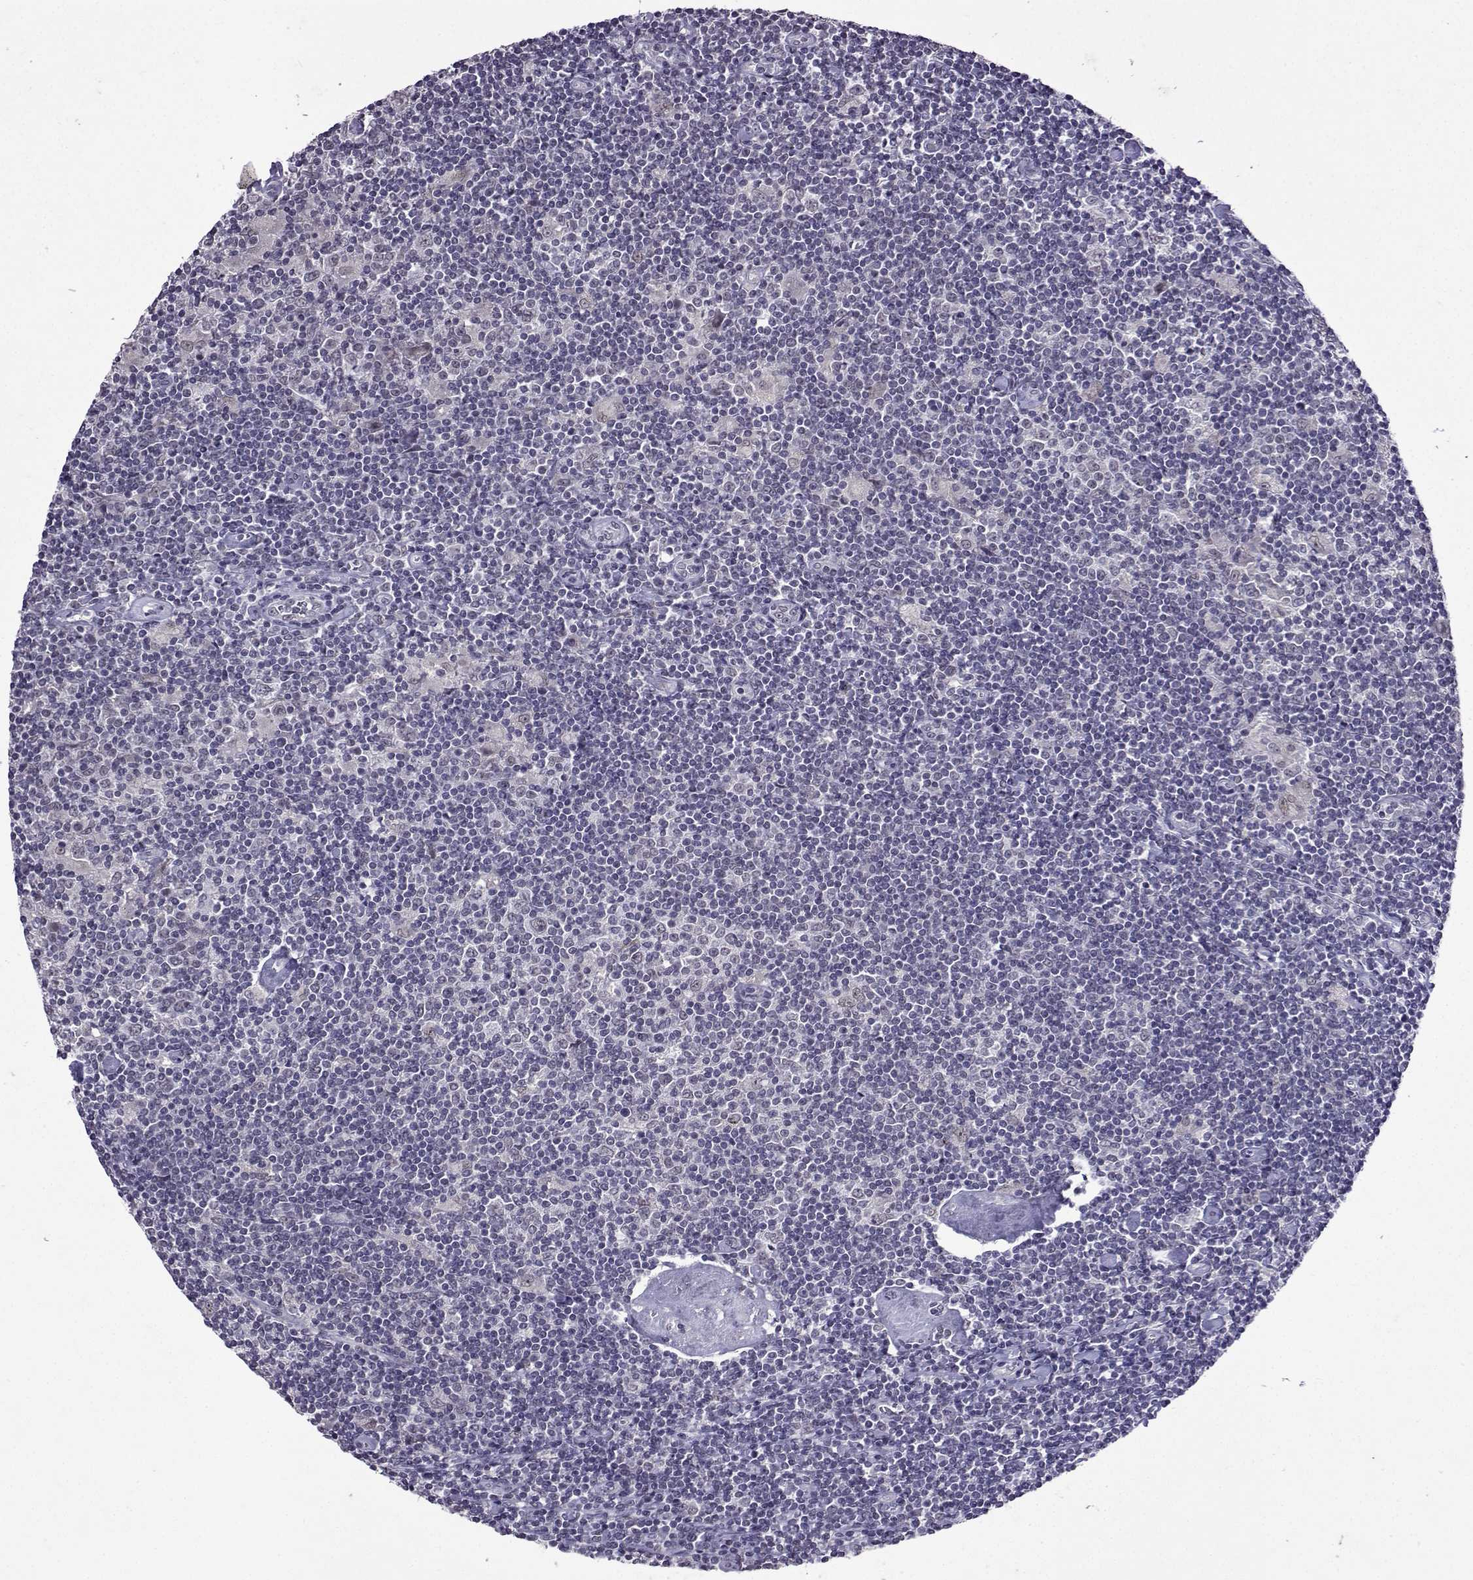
{"staining": {"intensity": "negative", "quantity": "none", "location": "none"}, "tissue": "lymphoma", "cell_type": "Tumor cells", "image_type": "cancer", "snomed": [{"axis": "morphology", "description": "Hodgkin's disease, NOS"}, {"axis": "topography", "description": "Lymph node"}], "caption": "There is no significant expression in tumor cells of Hodgkin's disease. (Stains: DAB immunohistochemistry (IHC) with hematoxylin counter stain, Microscopy: brightfield microscopy at high magnification).", "gene": "CCL28", "patient": {"sex": "male", "age": 40}}